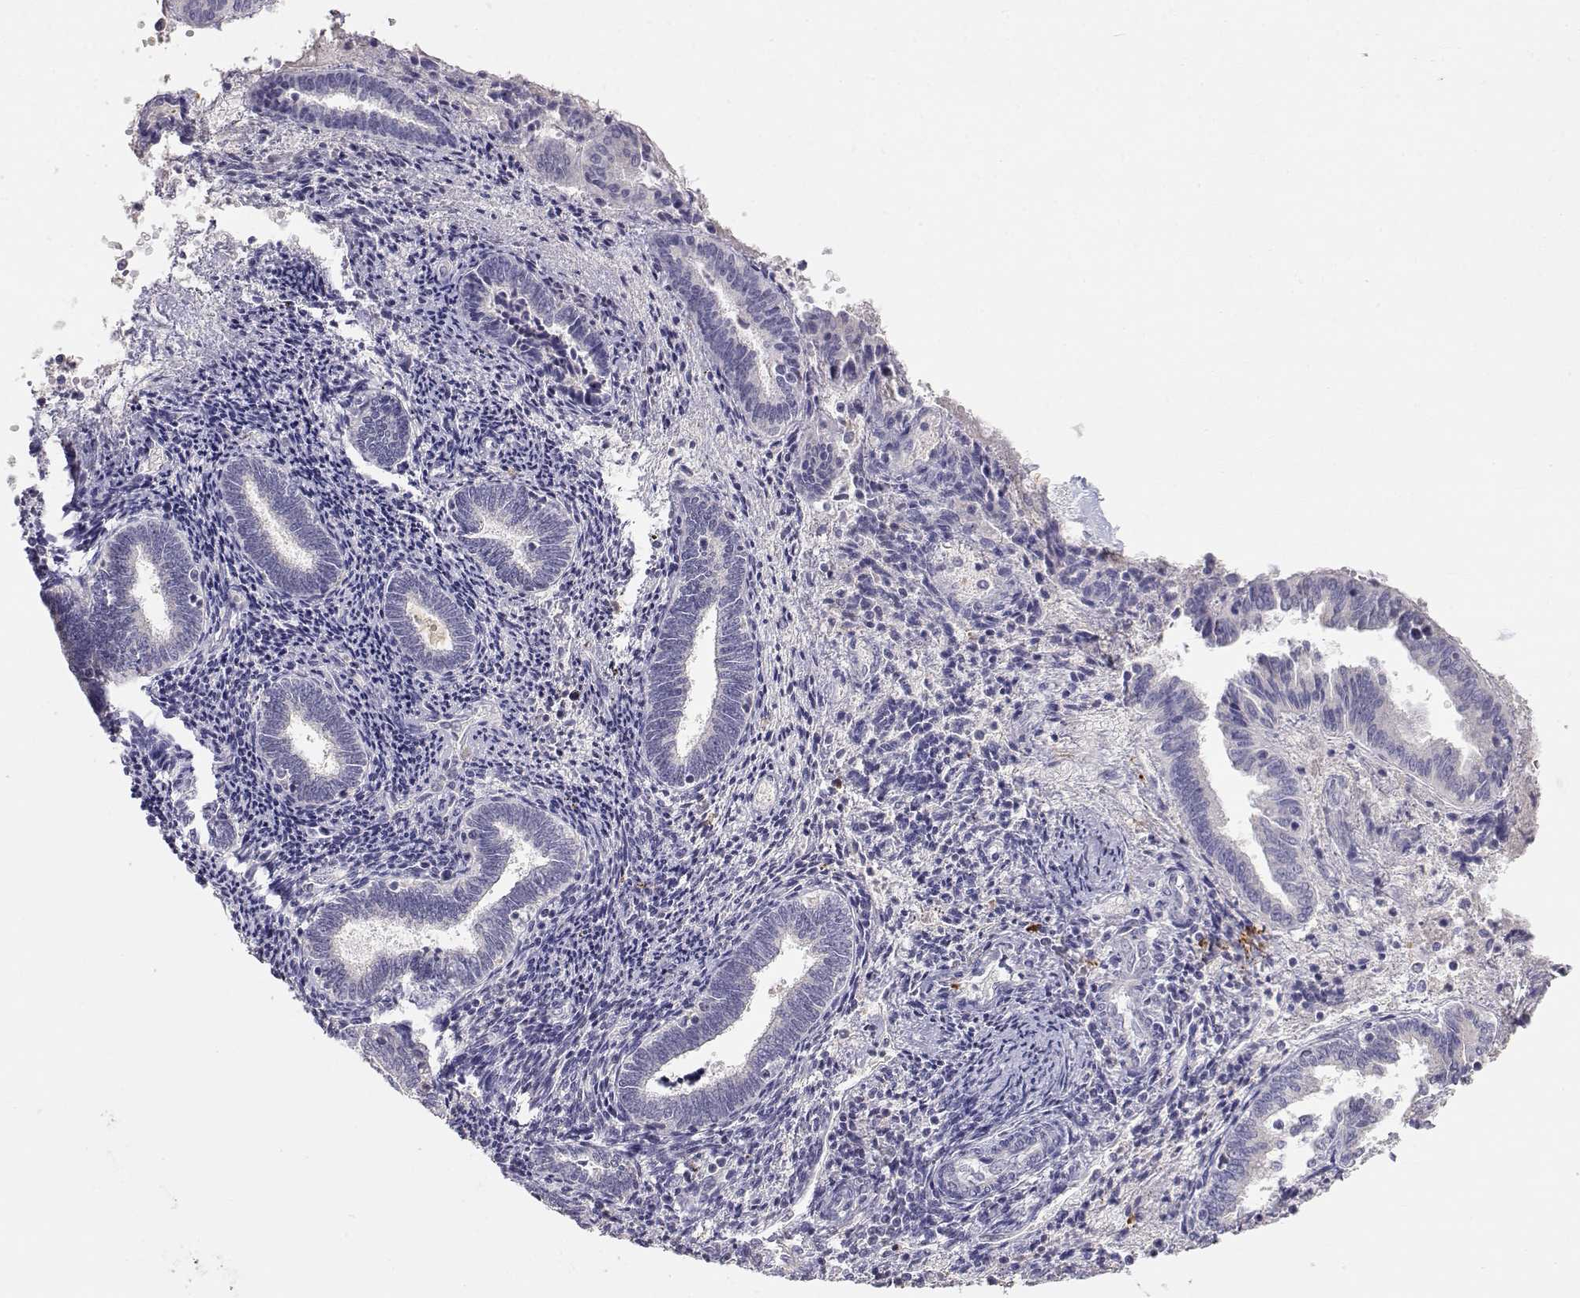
{"staining": {"intensity": "negative", "quantity": "none", "location": "none"}, "tissue": "endometrium", "cell_type": "Cells in endometrial stroma", "image_type": "normal", "snomed": [{"axis": "morphology", "description": "Normal tissue, NOS"}, {"axis": "topography", "description": "Endometrium"}], "caption": "A high-resolution photomicrograph shows immunohistochemistry staining of benign endometrium, which exhibits no significant expression in cells in endometrial stroma.", "gene": "CDHR1", "patient": {"sex": "female", "age": 42}}